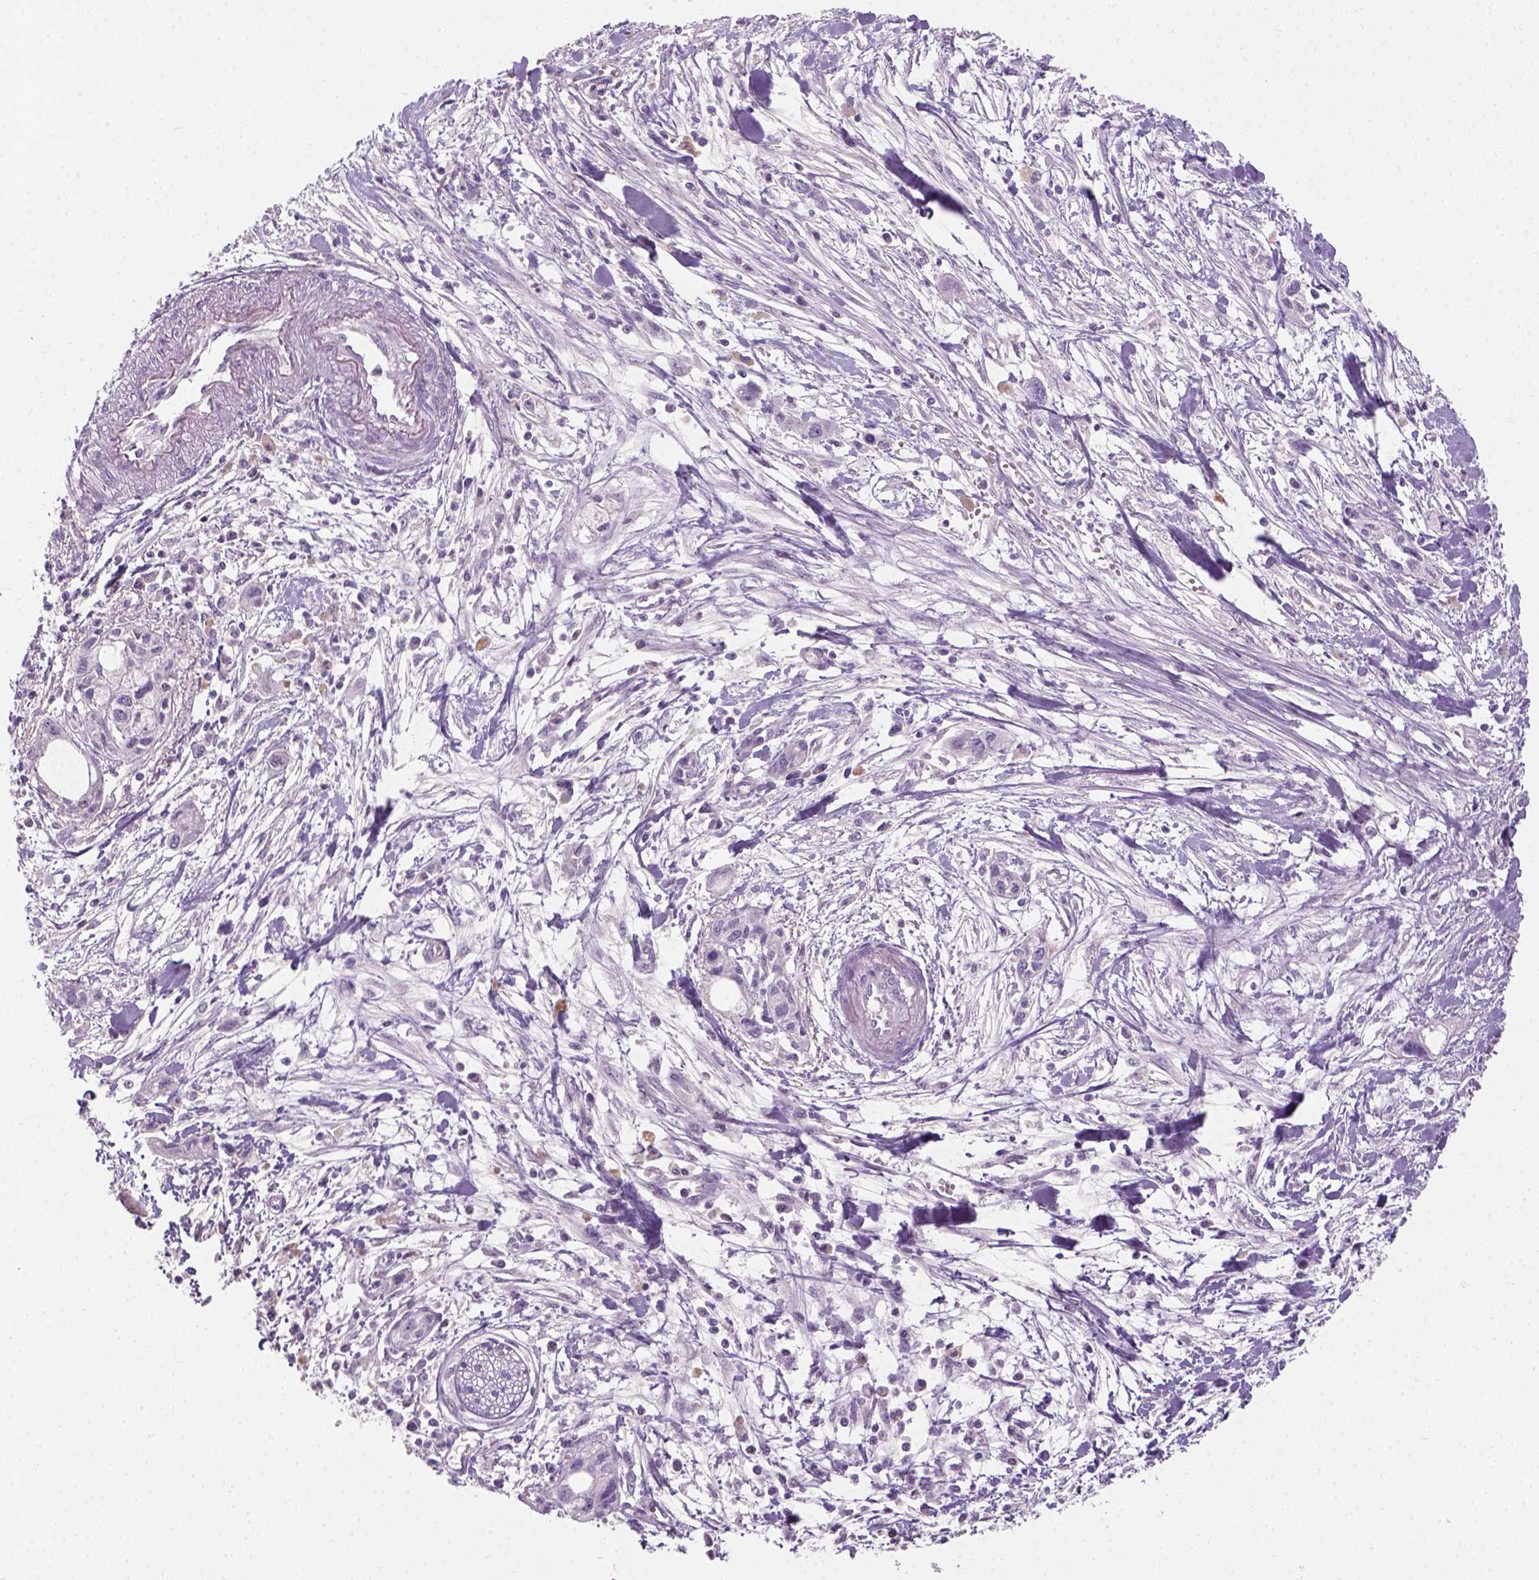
{"staining": {"intensity": "negative", "quantity": "none", "location": "none"}, "tissue": "pancreatic cancer", "cell_type": "Tumor cells", "image_type": "cancer", "snomed": [{"axis": "morphology", "description": "Adenocarcinoma, NOS"}, {"axis": "topography", "description": "Pancreas"}], "caption": "A high-resolution photomicrograph shows immunohistochemistry staining of pancreatic cancer (adenocarcinoma), which displays no significant expression in tumor cells.", "gene": "GFI1B", "patient": {"sex": "female", "age": 61}}